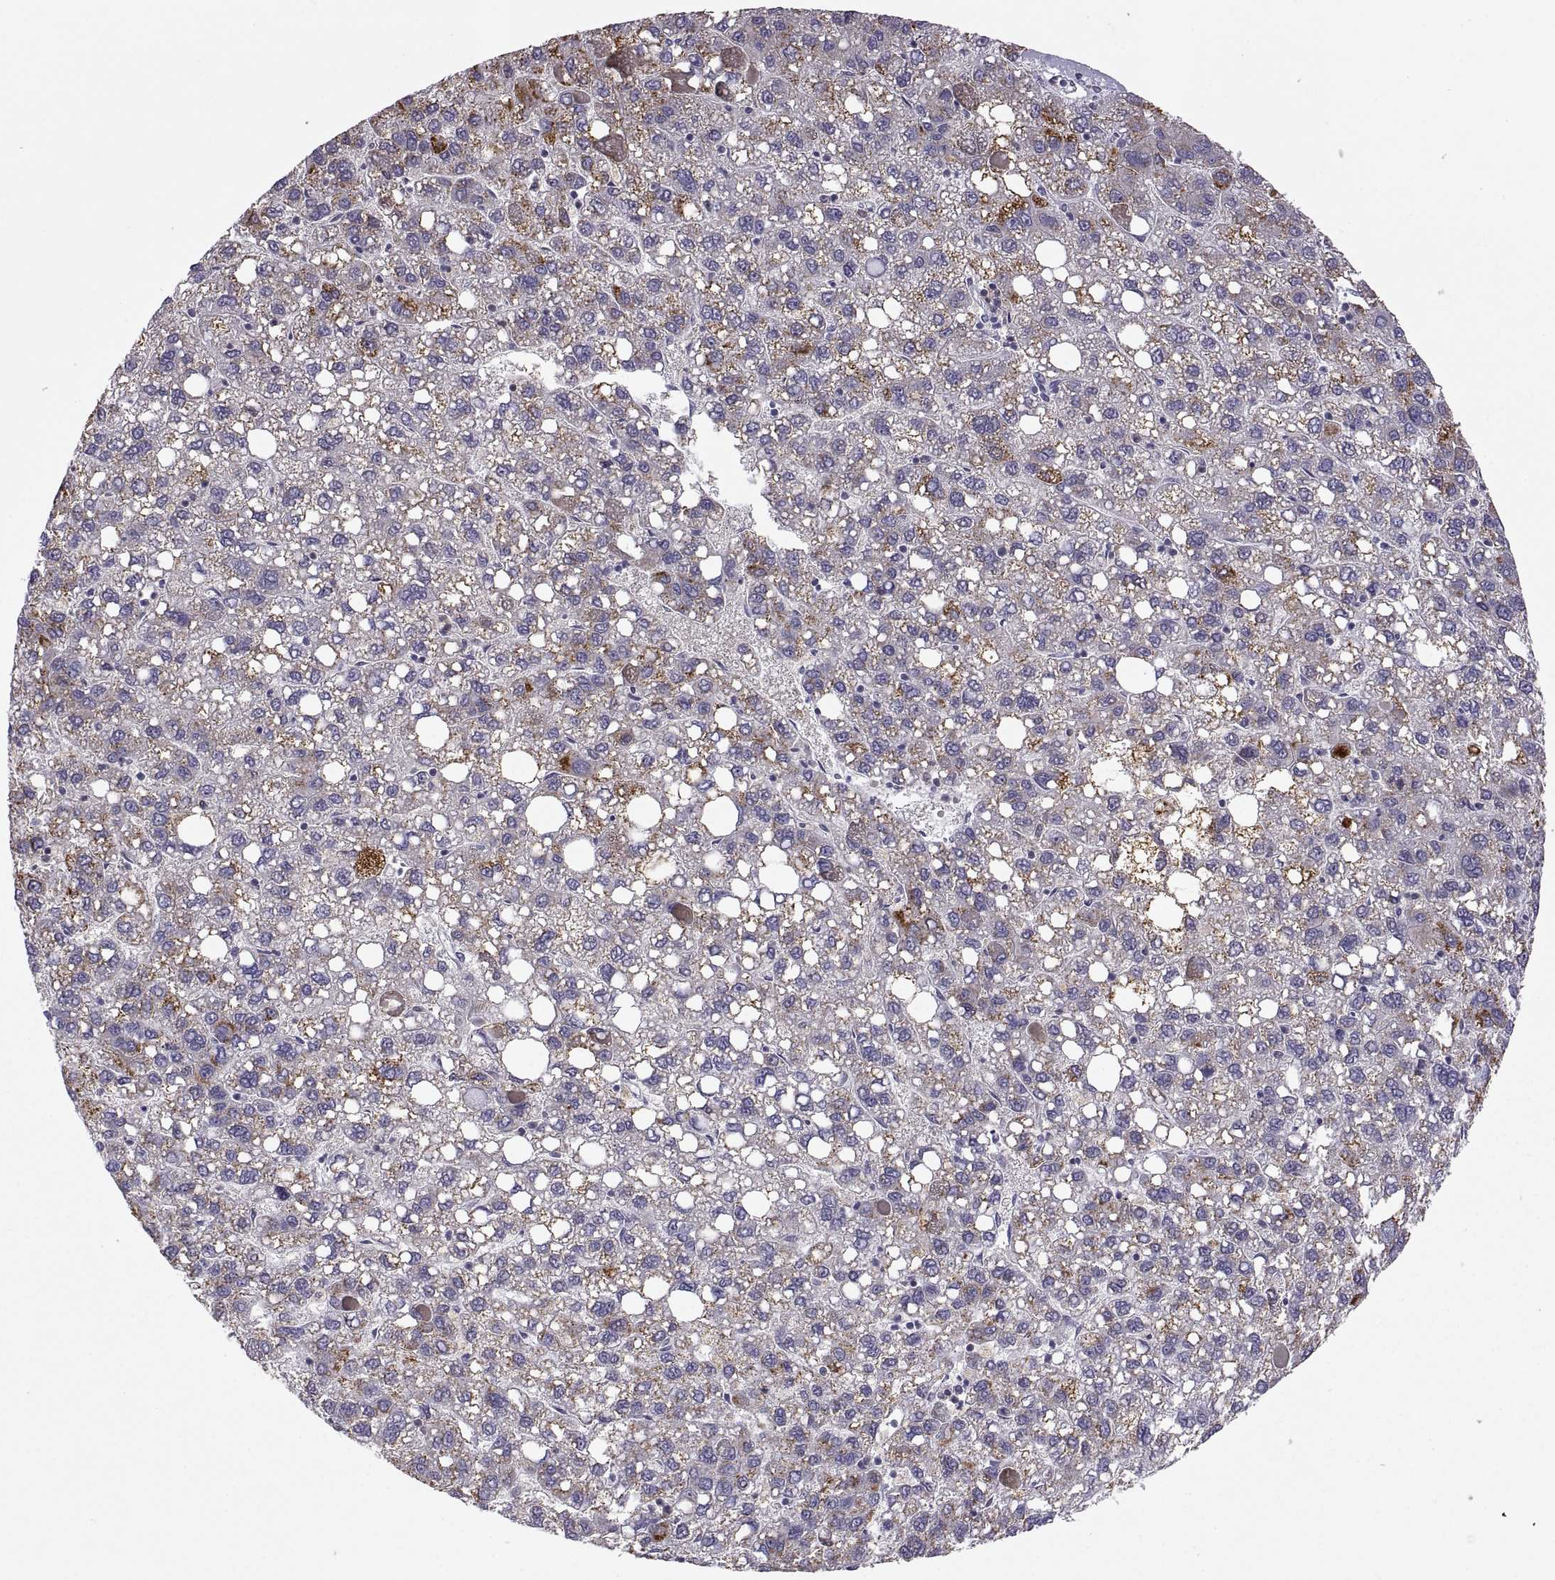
{"staining": {"intensity": "negative", "quantity": "none", "location": "none"}, "tissue": "liver cancer", "cell_type": "Tumor cells", "image_type": "cancer", "snomed": [{"axis": "morphology", "description": "Carcinoma, Hepatocellular, NOS"}, {"axis": "topography", "description": "Liver"}], "caption": "This photomicrograph is of liver hepatocellular carcinoma stained with IHC to label a protein in brown with the nuclei are counter-stained blue. There is no expression in tumor cells. Brightfield microscopy of immunohistochemistry (IHC) stained with DAB (3,3'-diaminobenzidine) (brown) and hematoxylin (blue), captured at high magnification.", "gene": "FGF9", "patient": {"sex": "female", "age": 82}}